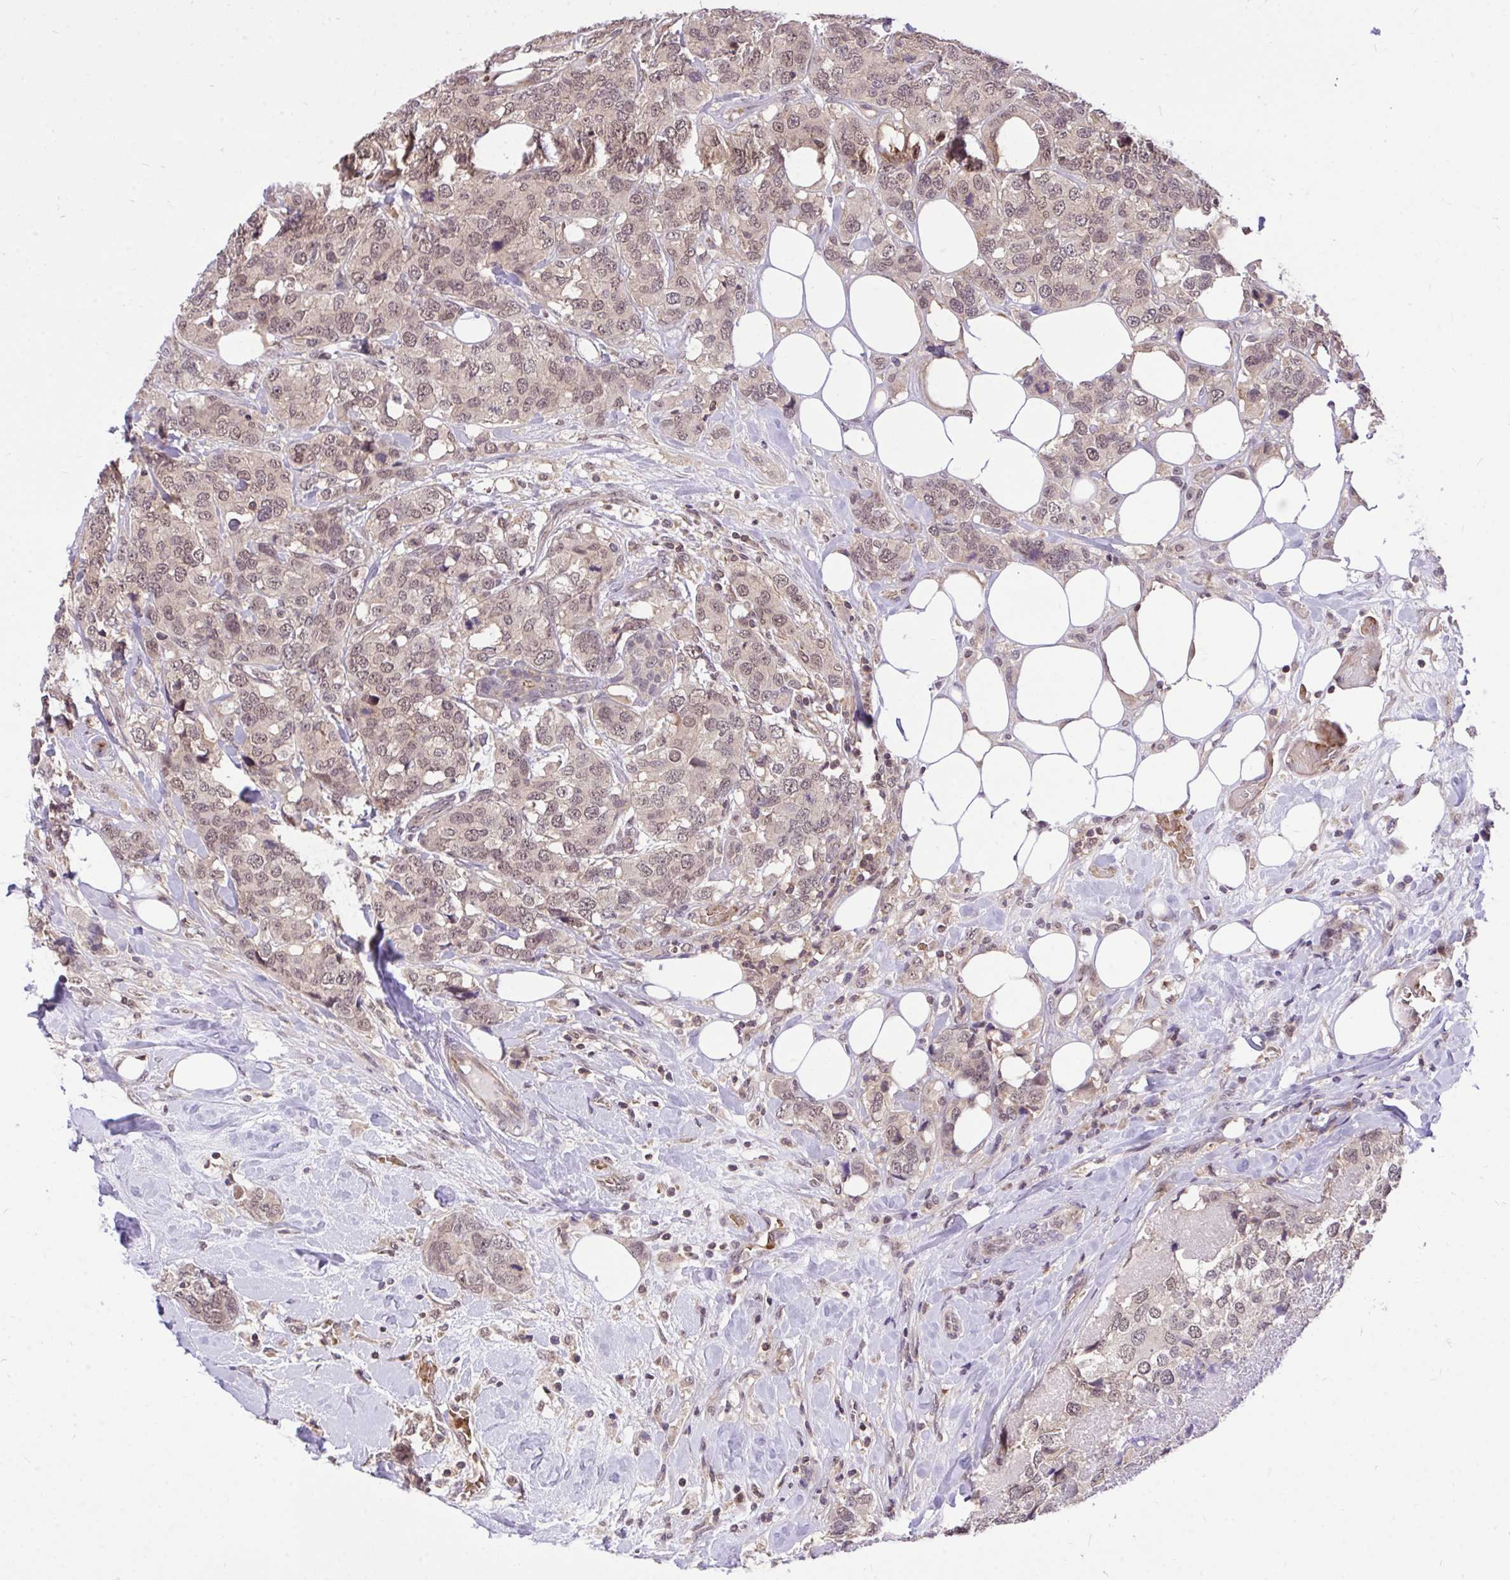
{"staining": {"intensity": "moderate", "quantity": ">75%", "location": "nuclear"}, "tissue": "breast cancer", "cell_type": "Tumor cells", "image_type": "cancer", "snomed": [{"axis": "morphology", "description": "Lobular carcinoma"}, {"axis": "topography", "description": "Breast"}], "caption": "Immunohistochemical staining of human lobular carcinoma (breast) demonstrates medium levels of moderate nuclear protein positivity in approximately >75% of tumor cells.", "gene": "PPP1CA", "patient": {"sex": "female", "age": 59}}